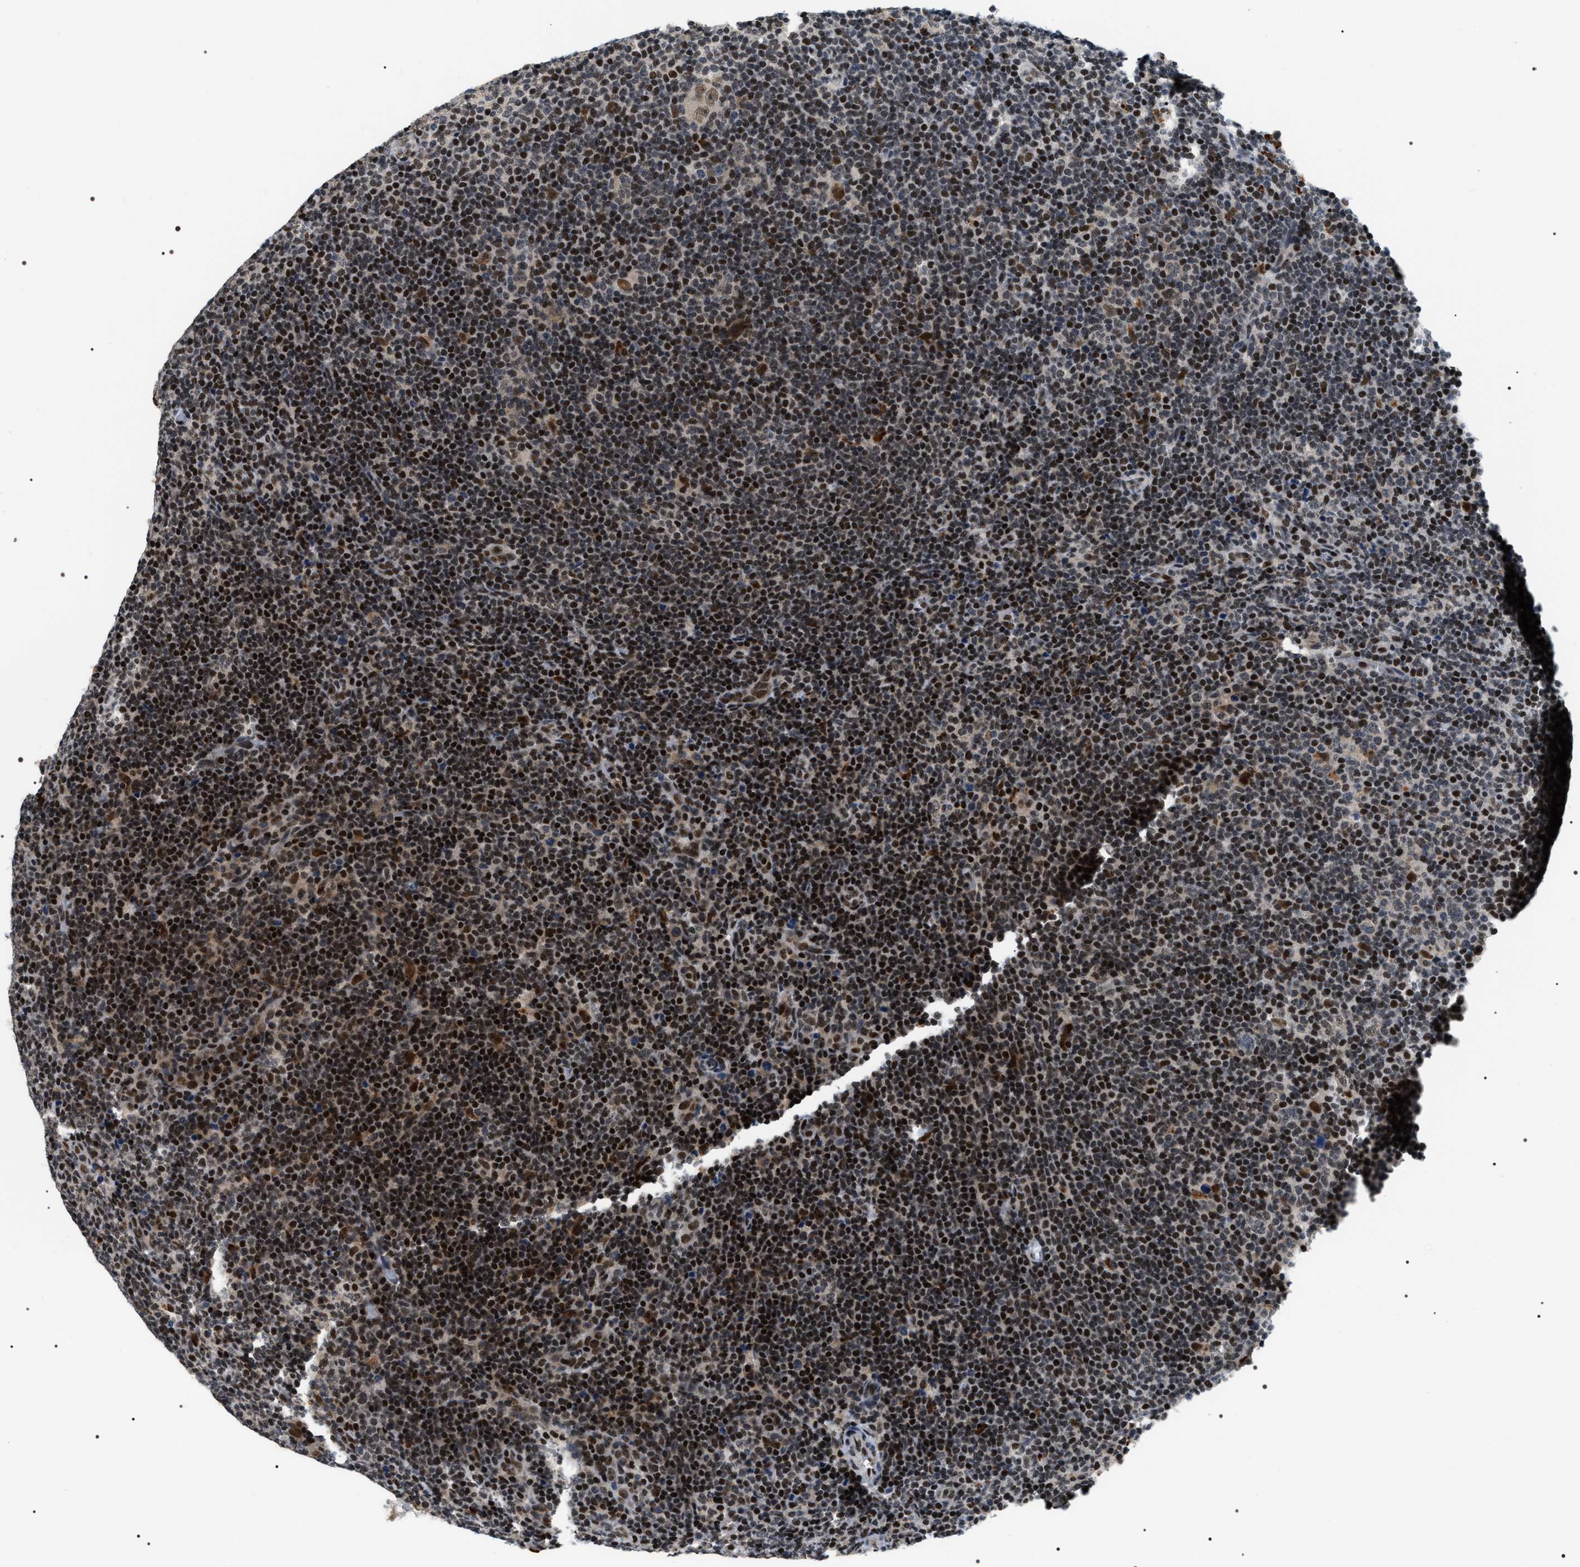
{"staining": {"intensity": "moderate", "quantity": "25%-75%", "location": "cytoplasmic/membranous,nuclear"}, "tissue": "lymphoma", "cell_type": "Tumor cells", "image_type": "cancer", "snomed": [{"axis": "morphology", "description": "Hodgkin's disease, NOS"}, {"axis": "topography", "description": "Lymph node"}], "caption": "The photomicrograph displays immunohistochemical staining of lymphoma. There is moderate cytoplasmic/membranous and nuclear staining is present in about 25%-75% of tumor cells.", "gene": "C7orf25", "patient": {"sex": "female", "age": 57}}